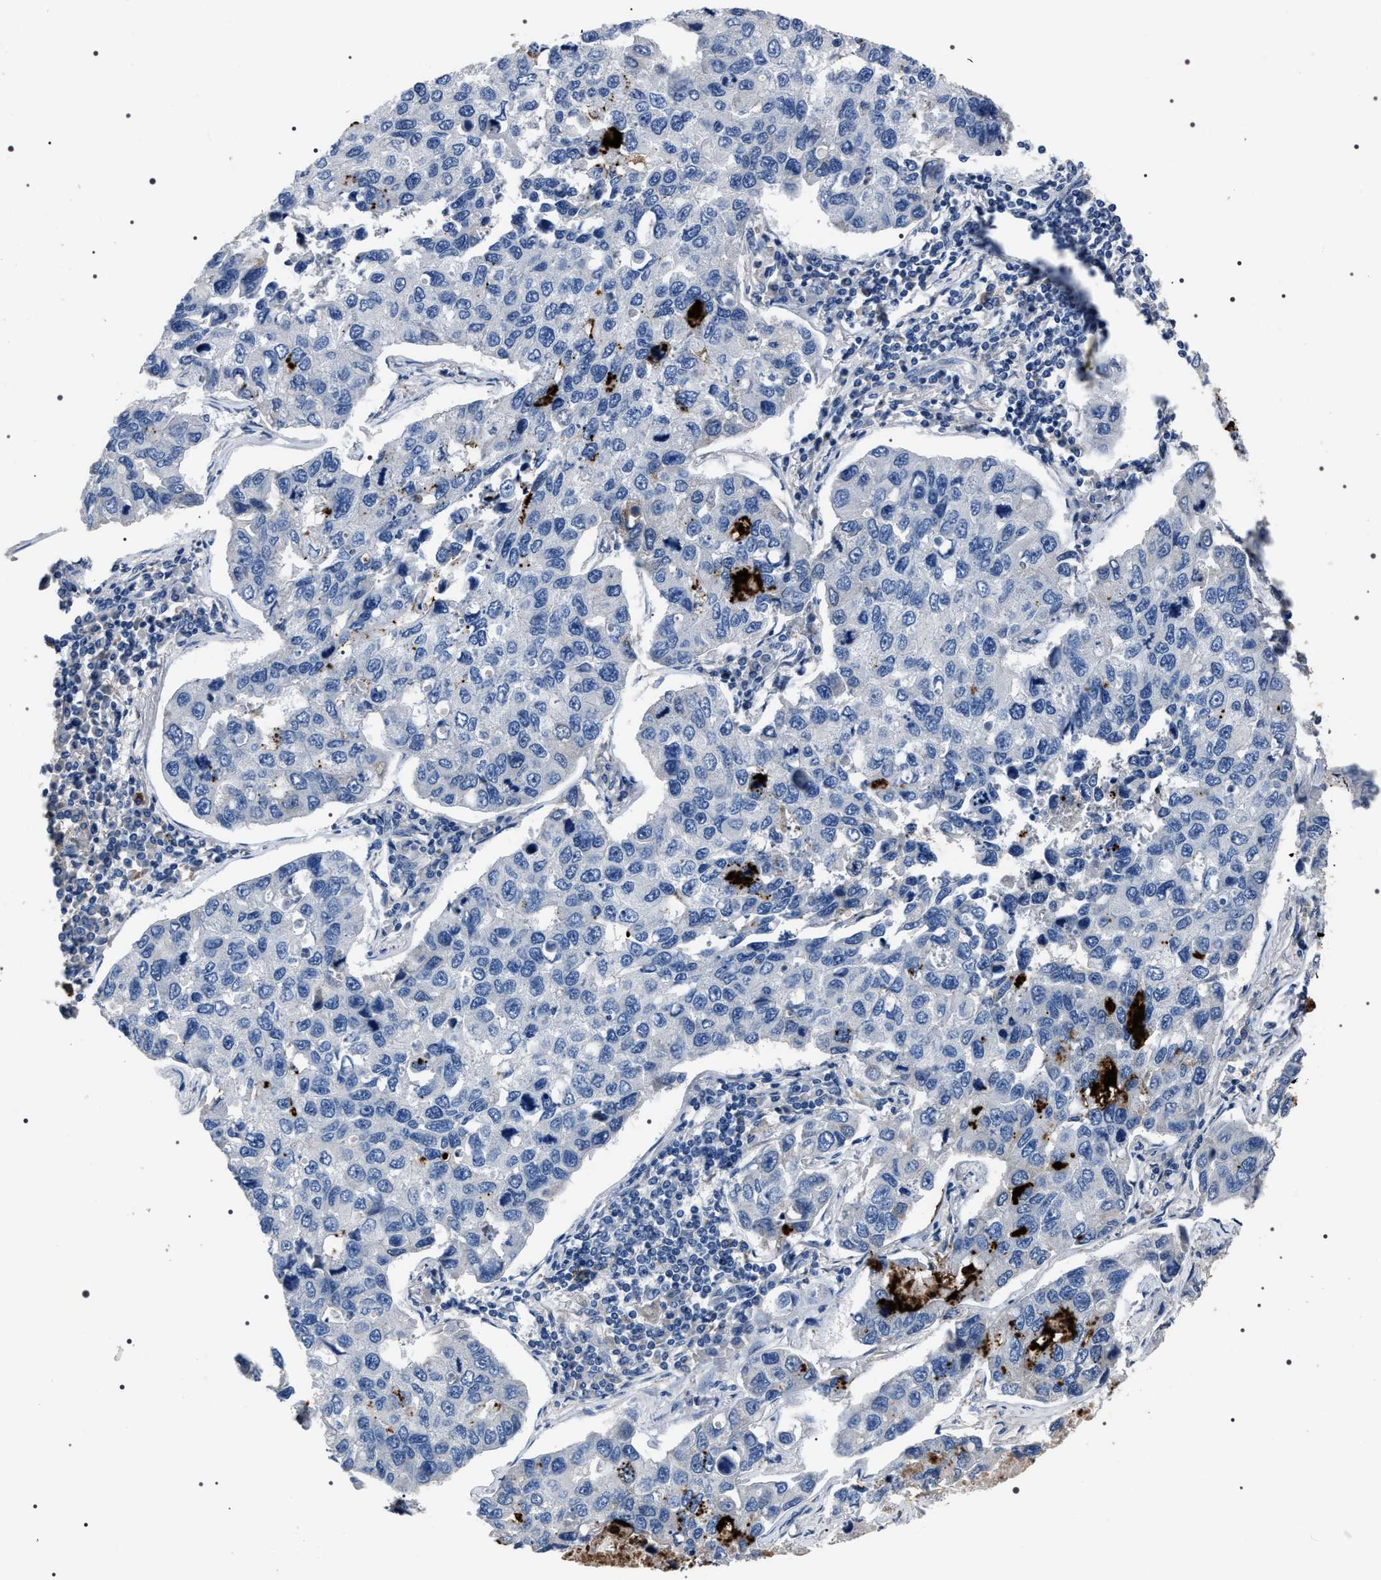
{"staining": {"intensity": "negative", "quantity": "none", "location": "none"}, "tissue": "lung cancer", "cell_type": "Tumor cells", "image_type": "cancer", "snomed": [{"axis": "morphology", "description": "Adenocarcinoma, NOS"}, {"axis": "topography", "description": "Lung"}], "caption": "The micrograph demonstrates no significant positivity in tumor cells of adenocarcinoma (lung).", "gene": "TRIM54", "patient": {"sex": "male", "age": 64}}